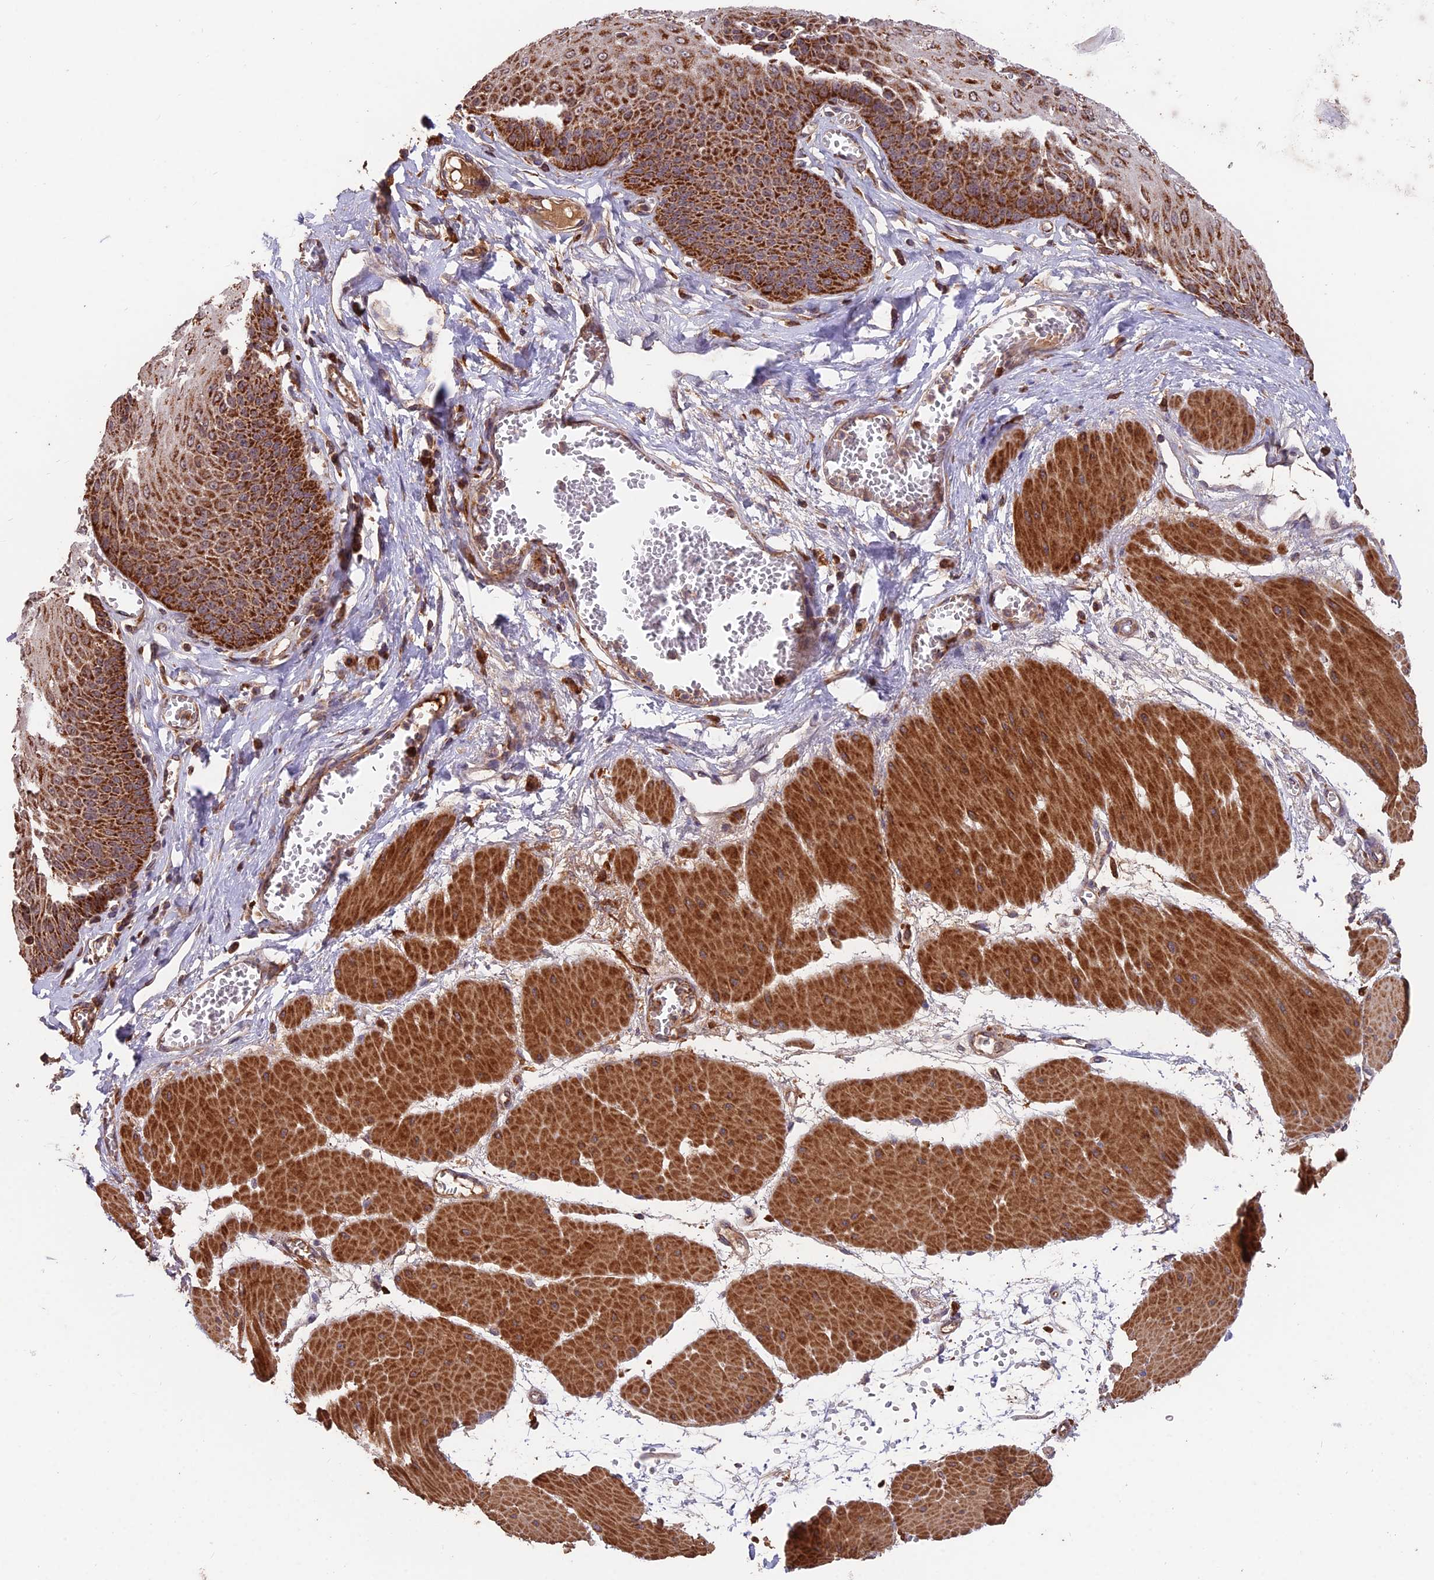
{"staining": {"intensity": "strong", "quantity": ">75%", "location": "cytoplasmic/membranous"}, "tissue": "esophagus", "cell_type": "Squamous epithelial cells", "image_type": "normal", "snomed": [{"axis": "morphology", "description": "Normal tissue, NOS"}, {"axis": "topography", "description": "Esophagus"}], "caption": "Squamous epithelial cells exhibit strong cytoplasmic/membranous staining in approximately >75% of cells in unremarkable esophagus. Nuclei are stained in blue.", "gene": "IFT22", "patient": {"sex": "male", "age": 60}}